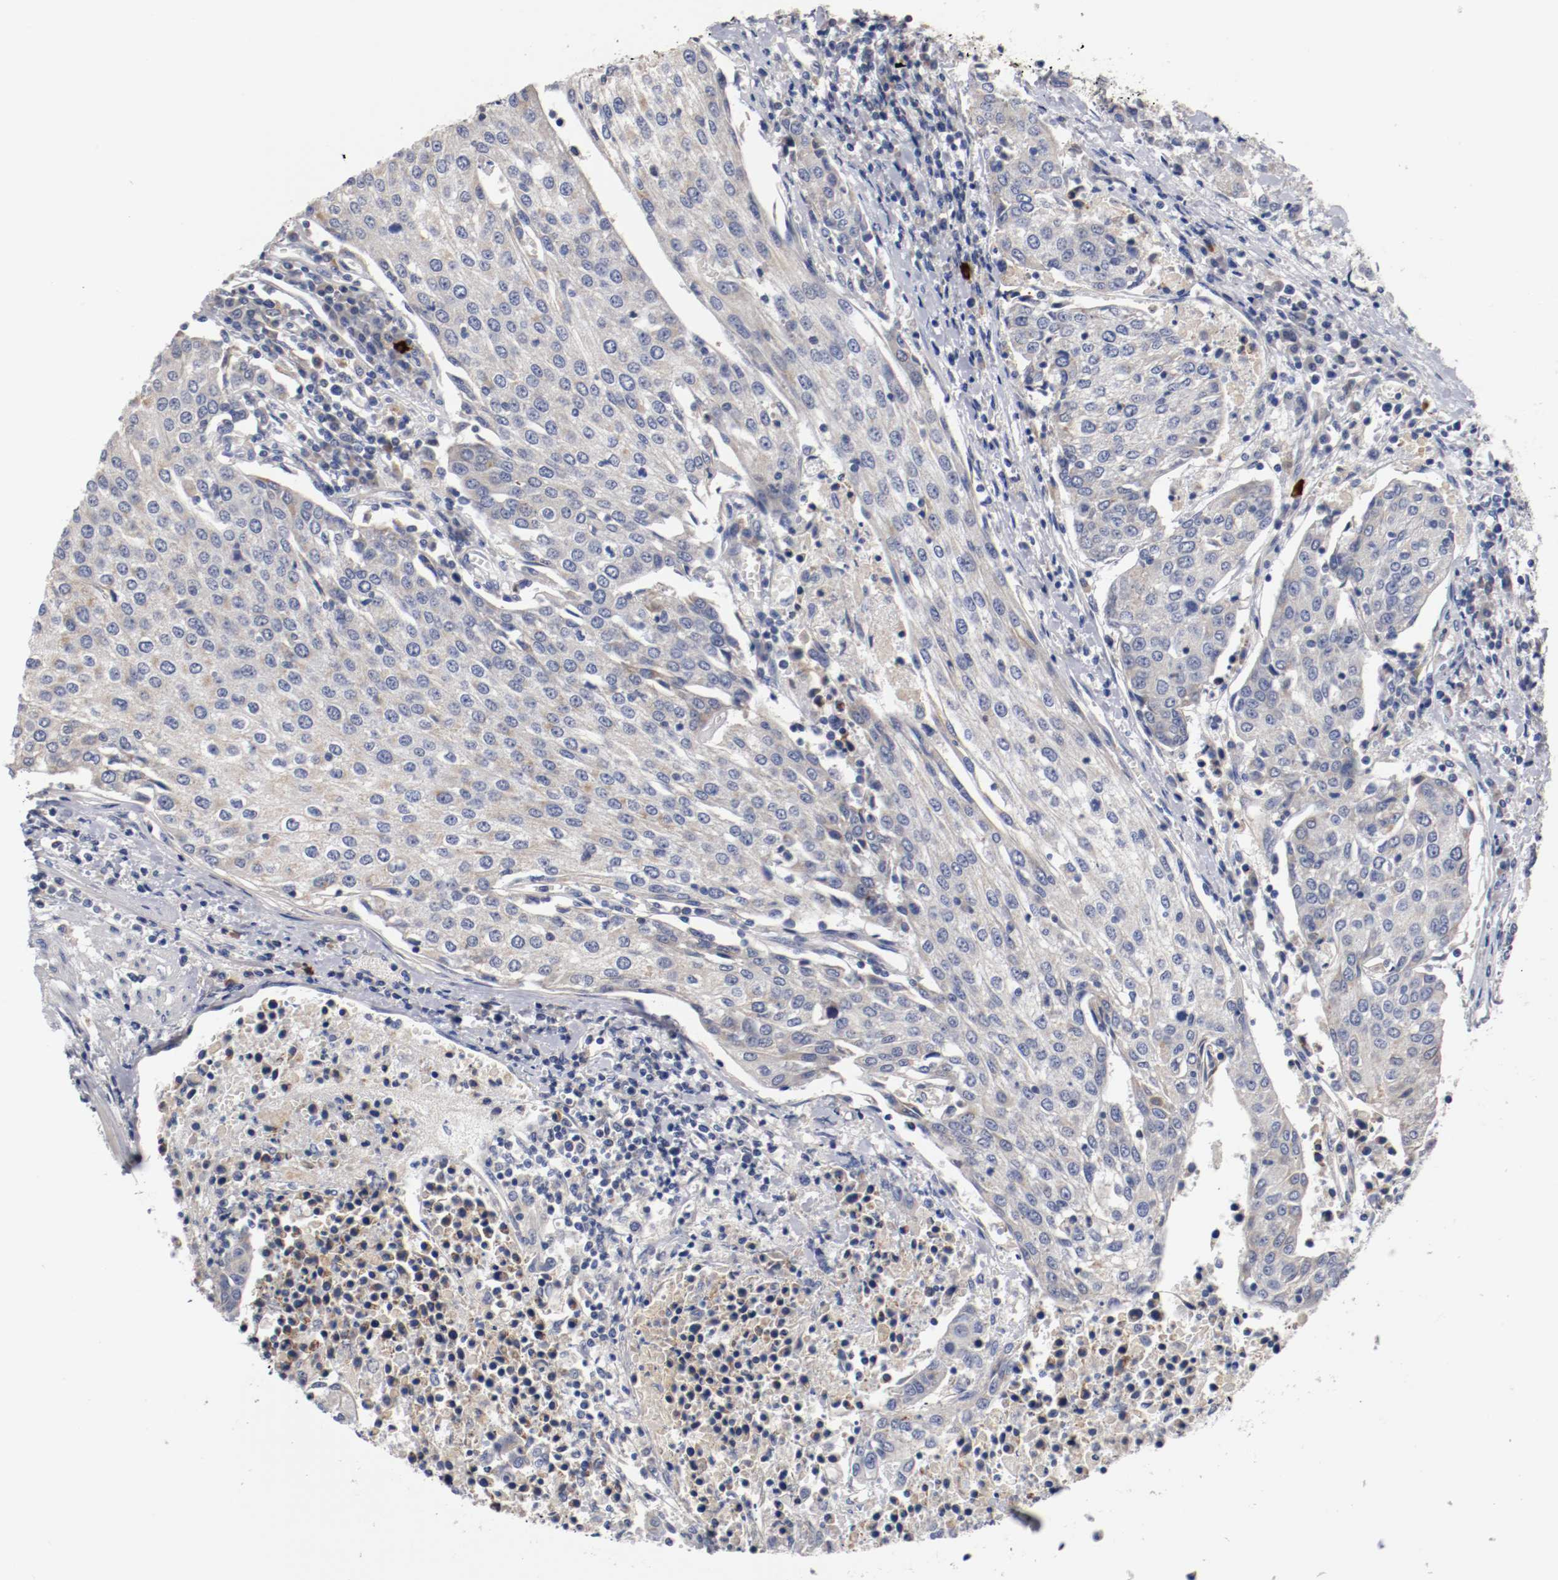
{"staining": {"intensity": "weak", "quantity": "<25%", "location": "cytoplasmic/membranous"}, "tissue": "urothelial cancer", "cell_type": "Tumor cells", "image_type": "cancer", "snomed": [{"axis": "morphology", "description": "Urothelial carcinoma, High grade"}, {"axis": "topography", "description": "Urinary bladder"}], "caption": "Photomicrograph shows no significant protein positivity in tumor cells of high-grade urothelial carcinoma.", "gene": "PCSK6", "patient": {"sex": "female", "age": 85}}